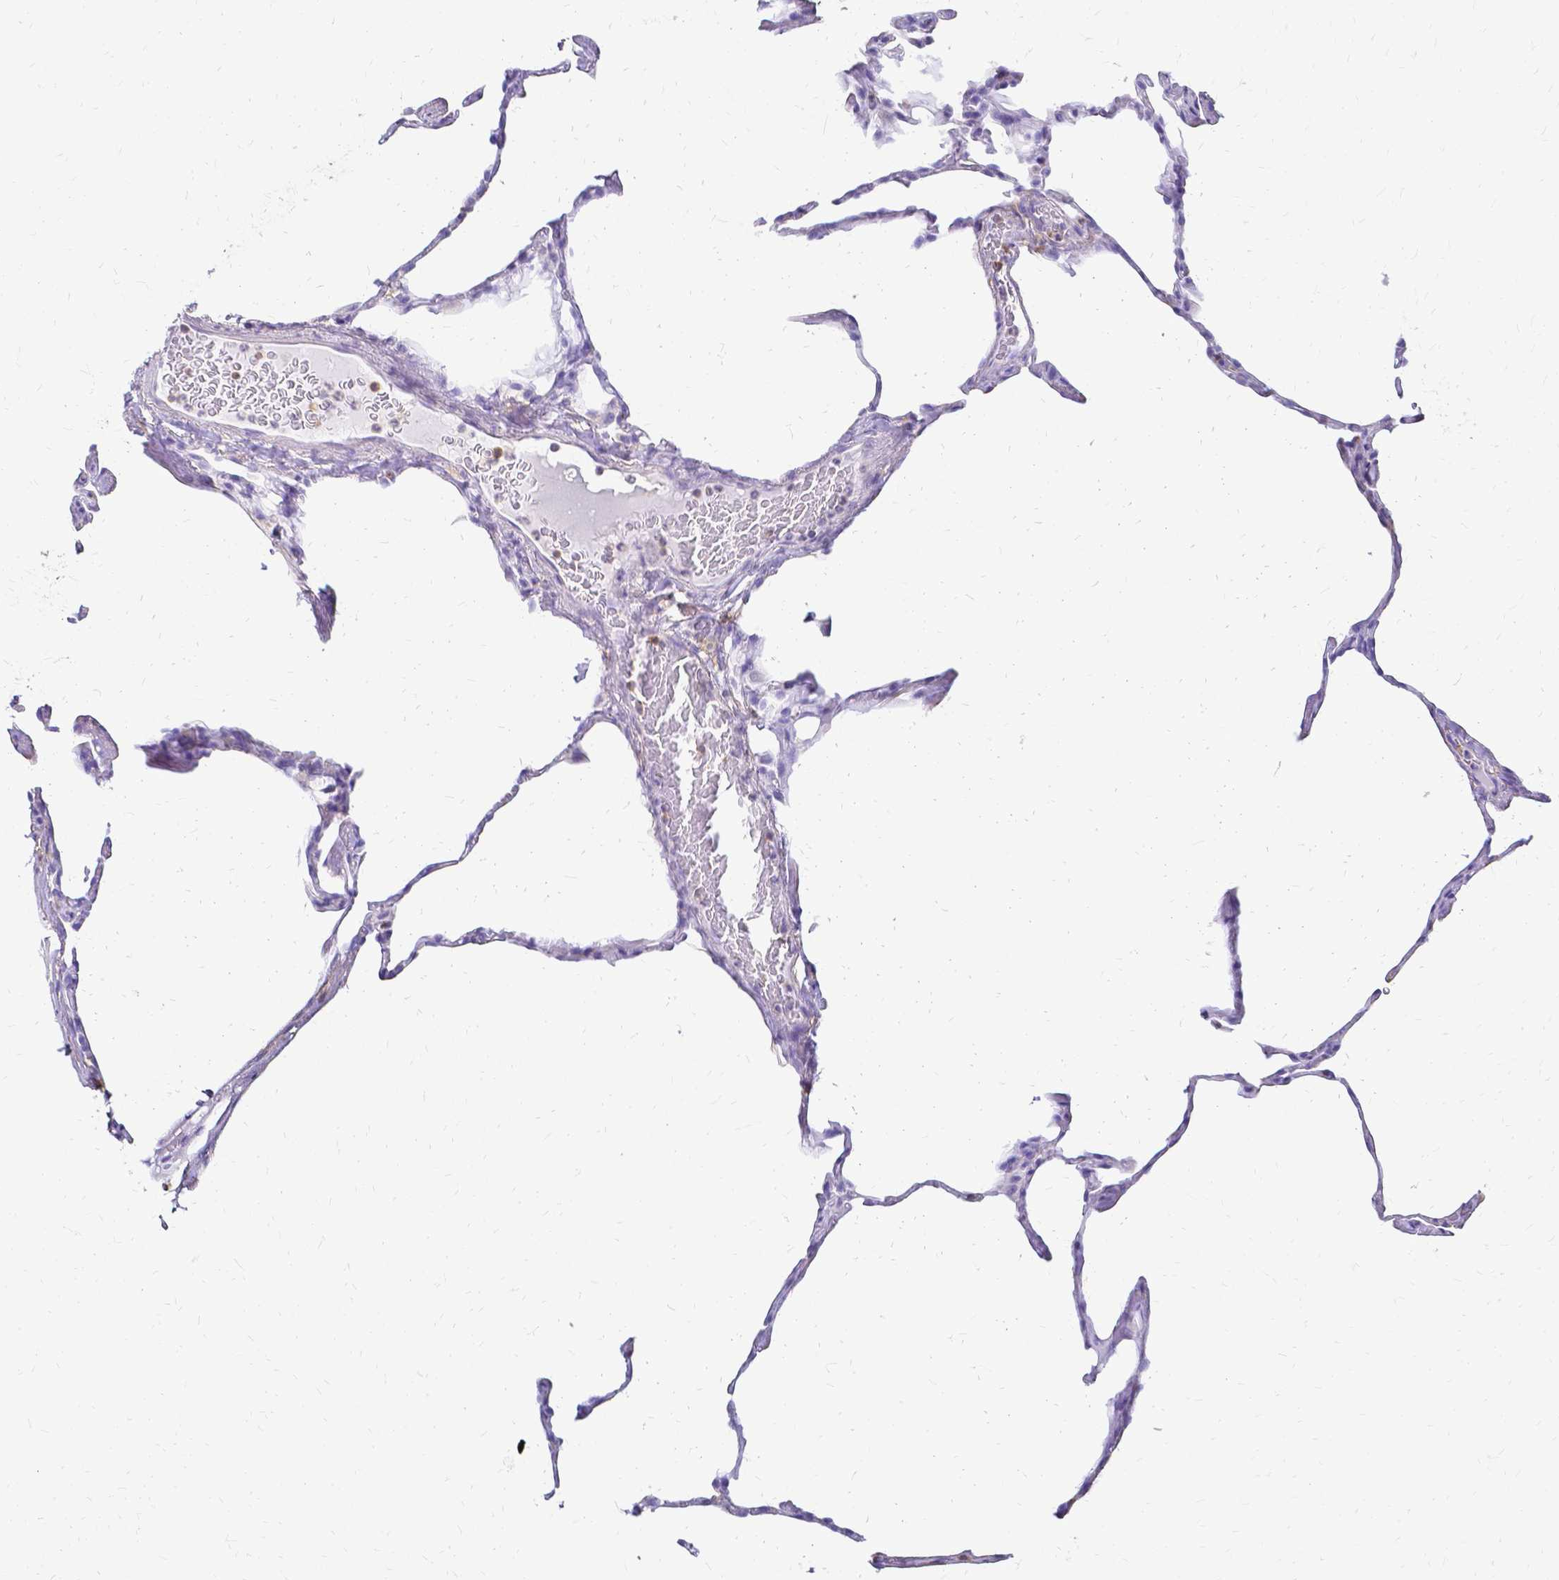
{"staining": {"intensity": "negative", "quantity": "none", "location": "none"}, "tissue": "lung", "cell_type": "Alveolar cells", "image_type": "normal", "snomed": [{"axis": "morphology", "description": "Normal tissue, NOS"}, {"axis": "topography", "description": "Lung"}], "caption": "Histopathology image shows no protein positivity in alveolar cells of benign lung. (DAB immunohistochemistry with hematoxylin counter stain).", "gene": "HSPA12A", "patient": {"sex": "male", "age": 65}}